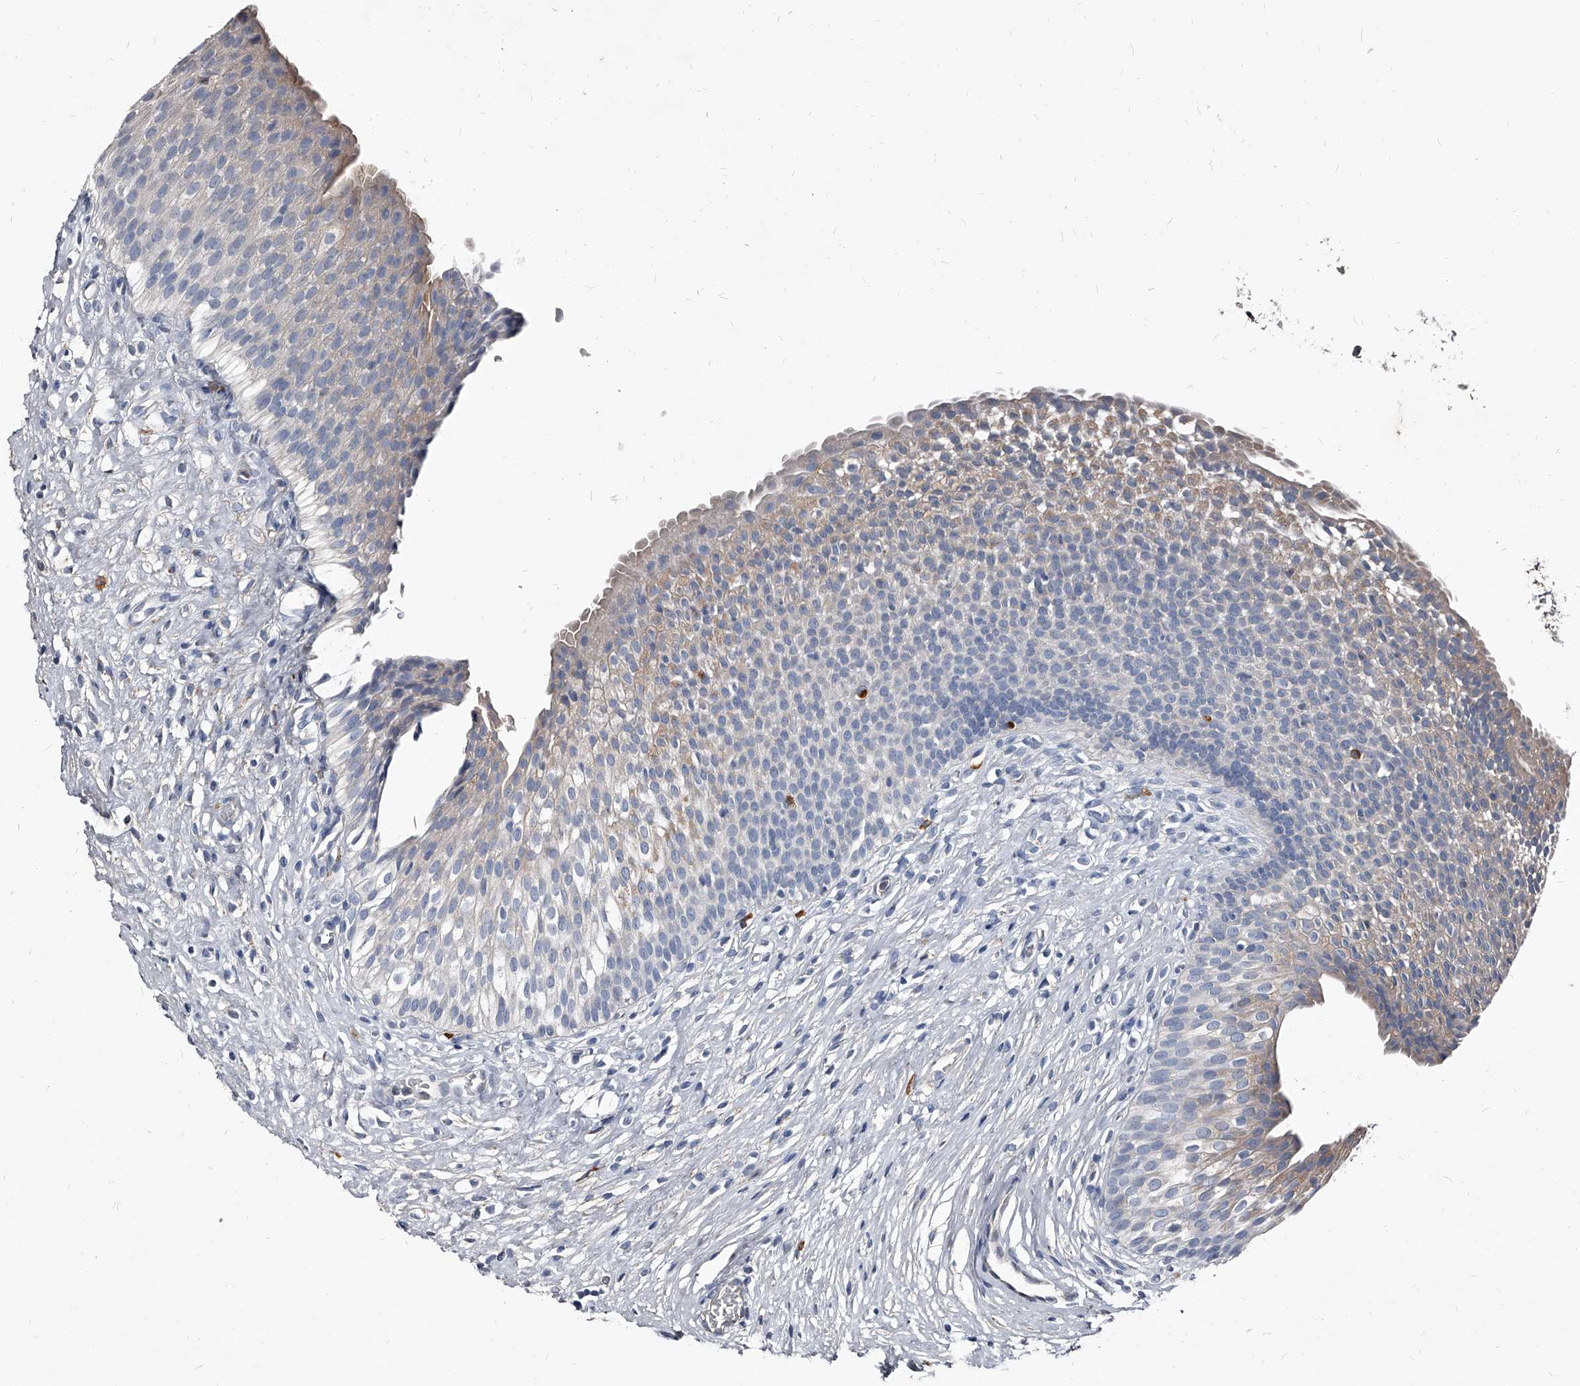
{"staining": {"intensity": "weak", "quantity": "<25%", "location": "cytoplasmic/membranous"}, "tissue": "urinary bladder", "cell_type": "Urothelial cells", "image_type": "normal", "snomed": [{"axis": "morphology", "description": "Normal tissue, NOS"}, {"axis": "topography", "description": "Urinary bladder"}], "caption": "An IHC histopathology image of benign urinary bladder is shown. There is no staining in urothelial cells of urinary bladder.", "gene": "PGLYRP3", "patient": {"sex": "male", "age": 1}}